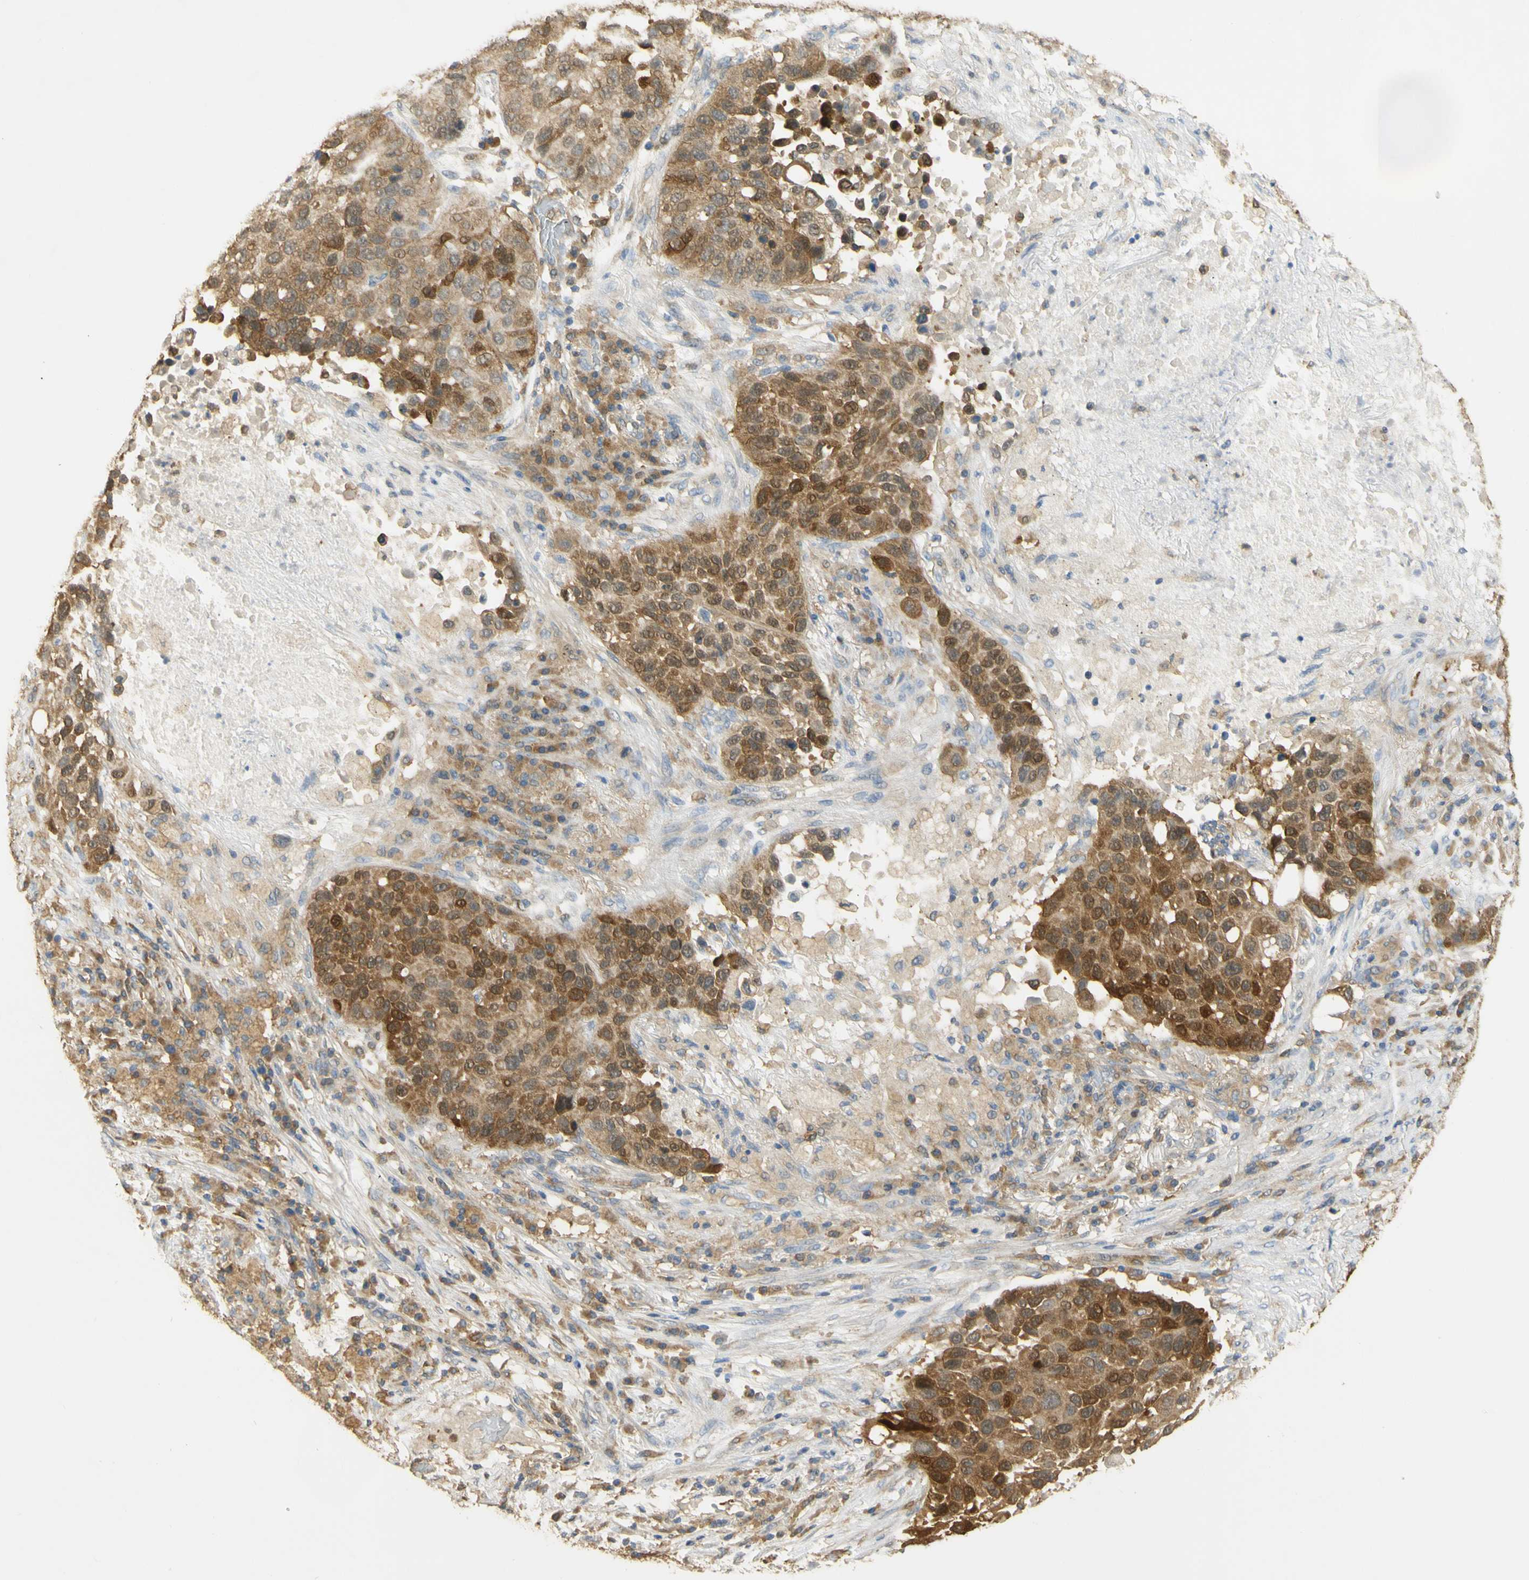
{"staining": {"intensity": "moderate", "quantity": ">75%", "location": "cytoplasmic/membranous,nuclear"}, "tissue": "lung cancer", "cell_type": "Tumor cells", "image_type": "cancer", "snomed": [{"axis": "morphology", "description": "Squamous cell carcinoma, NOS"}, {"axis": "topography", "description": "Lung"}], "caption": "A micrograph of squamous cell carcinoma (lung) stained for a protein exhibits moderate cytoplasmic/membranous and nuclear brown staining in tumor cells.", "gene": "PAK1", "patient": {"sex": "male", "age": 57}}